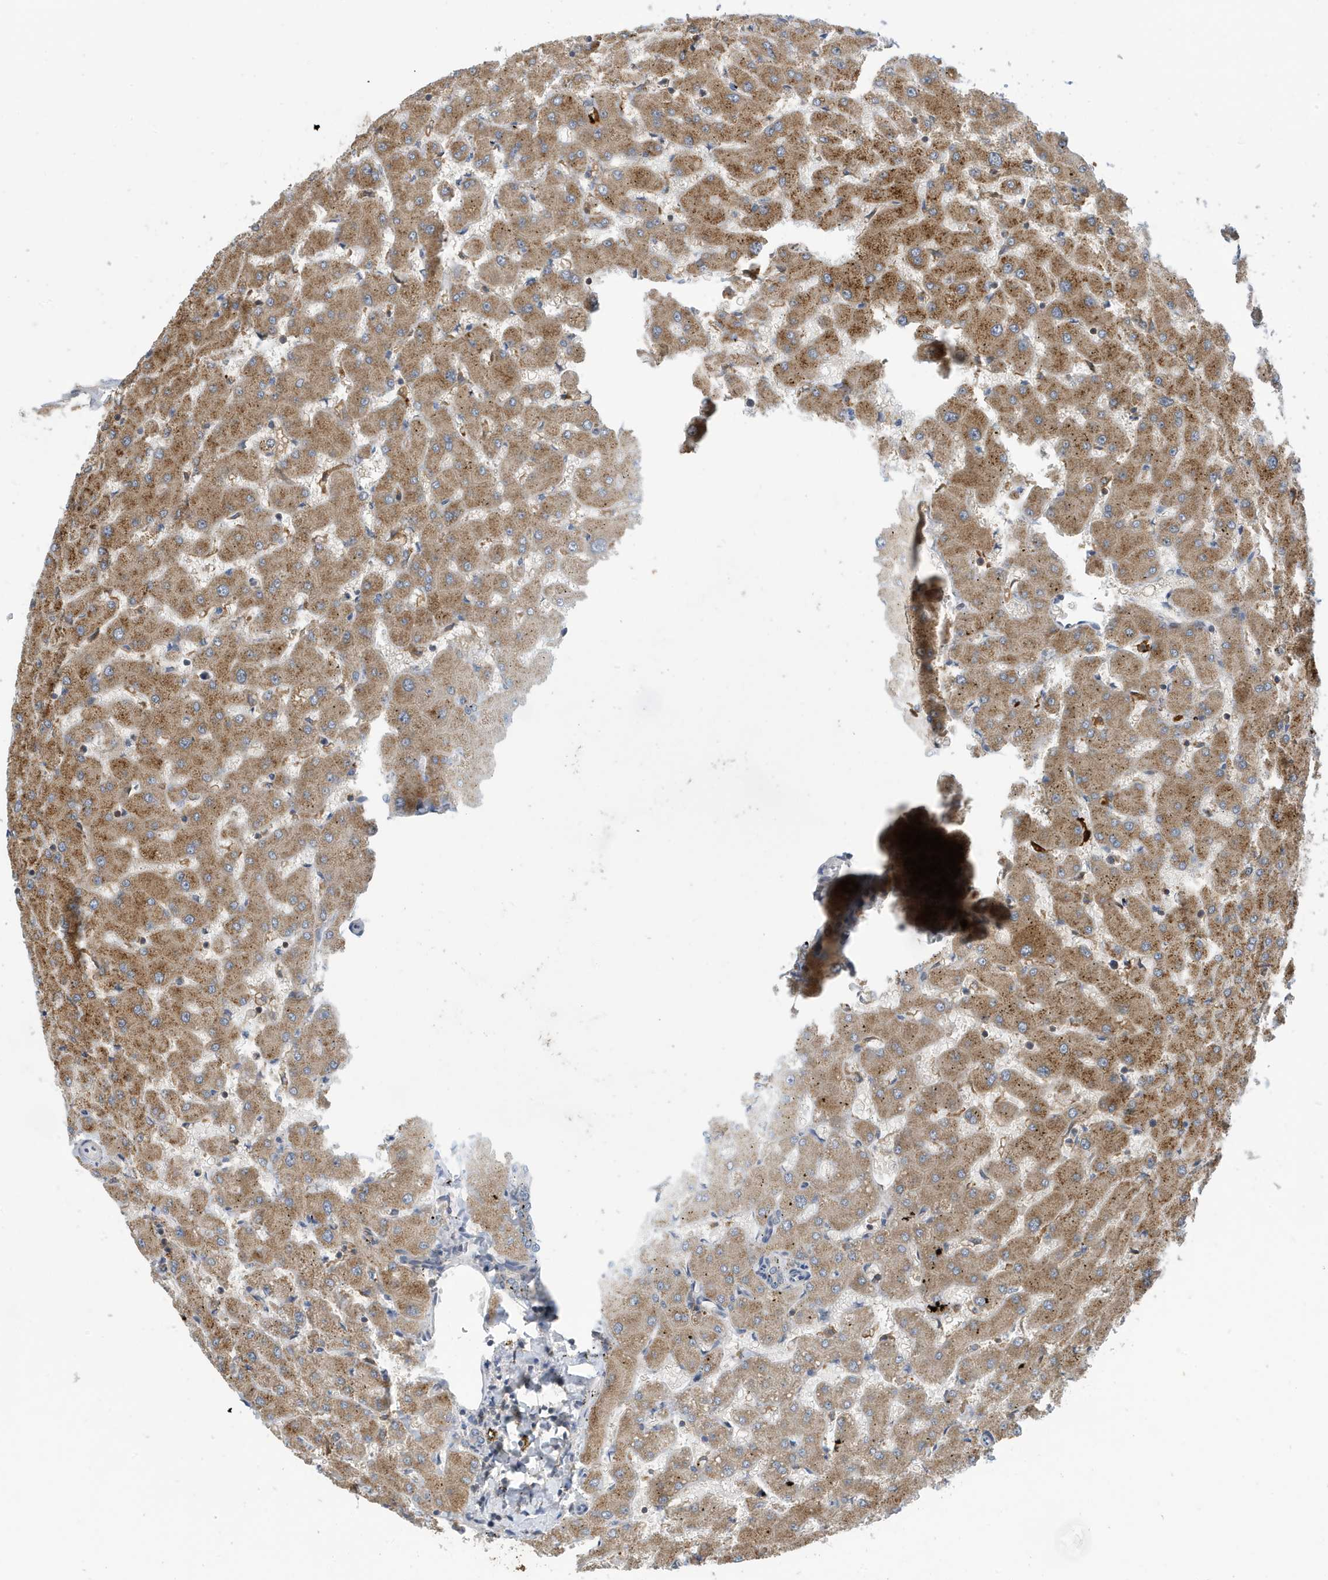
{"staining": {"intensity": "negative", "quantity": "none", "location": "none"}, "tissue": "liver", "cell_type": "Cholangiocytes", "image_type": "normal", "snomed": [{"axis": "morphology", "description": "Normal tissue, NOS"}, {"axis": "topography", "description": "Liver"}], "caption": "High power microscopy histopathology image of an immunohistochemistry (IHC) image of normal liver, revealing no significant expression in cholangiocytes.", "gene": "NSUN3", "patient": {"sex": "female", "age": 63}}